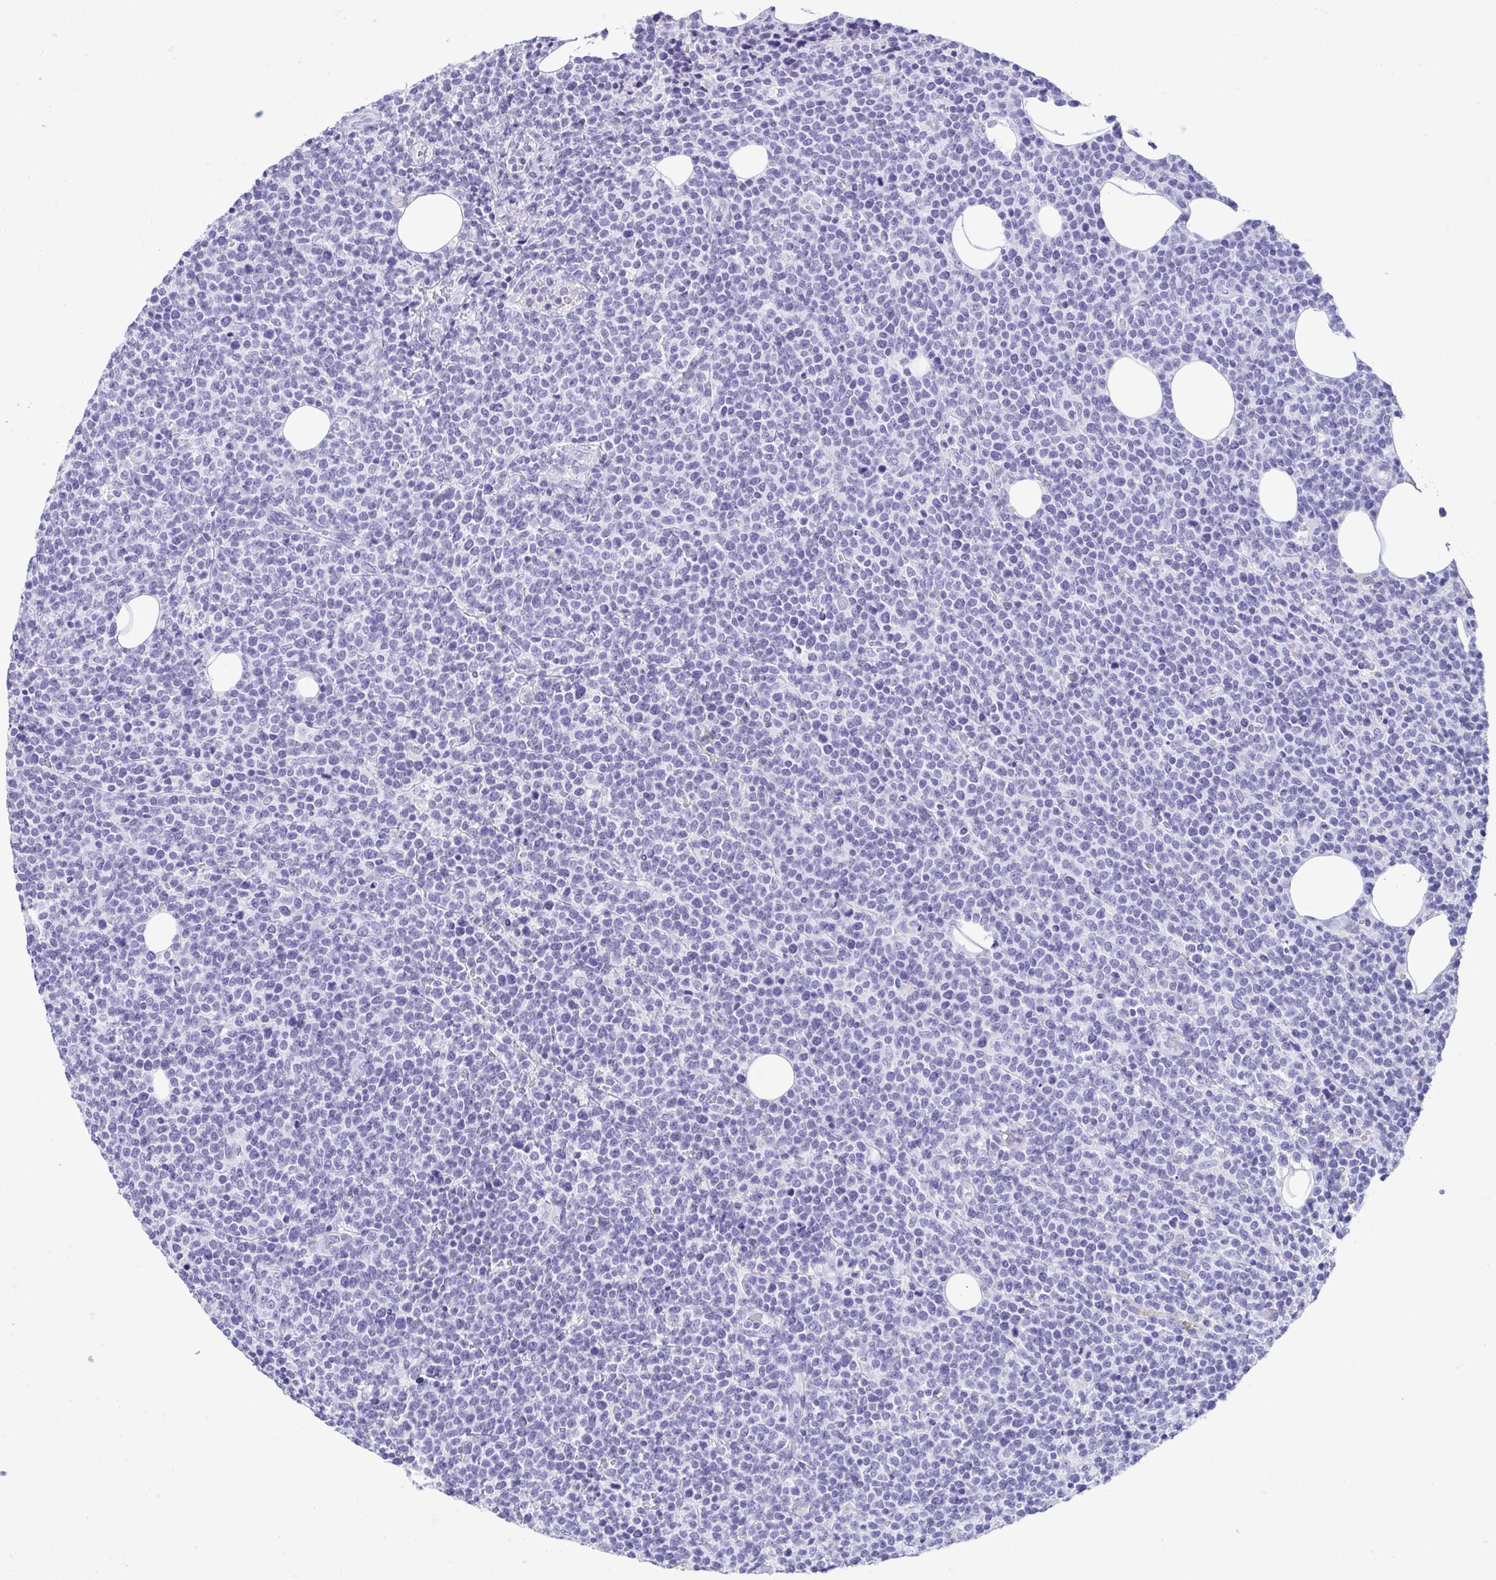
{"staining": {"intensity": "negative", "quantity": "none", "location": "none"}, "tissue": "lymphoma", "cell_type": "Tumor cells", "image_type": "cancer", "snomed": [{"axis": "morphology", "description": "Malignant lymphoma, non-Hodgkin's type, High grade"}, {"axis": "topography", "description": "Lymph node"}], "caption": "Immunohistochemical staining of malignant lymphoma, non-Hodgkin's type (high-grade) exhibits no significant staining in tumor cells.", "gene": "TMEM35A", "patient": {"sex": "male", "age": 61}}